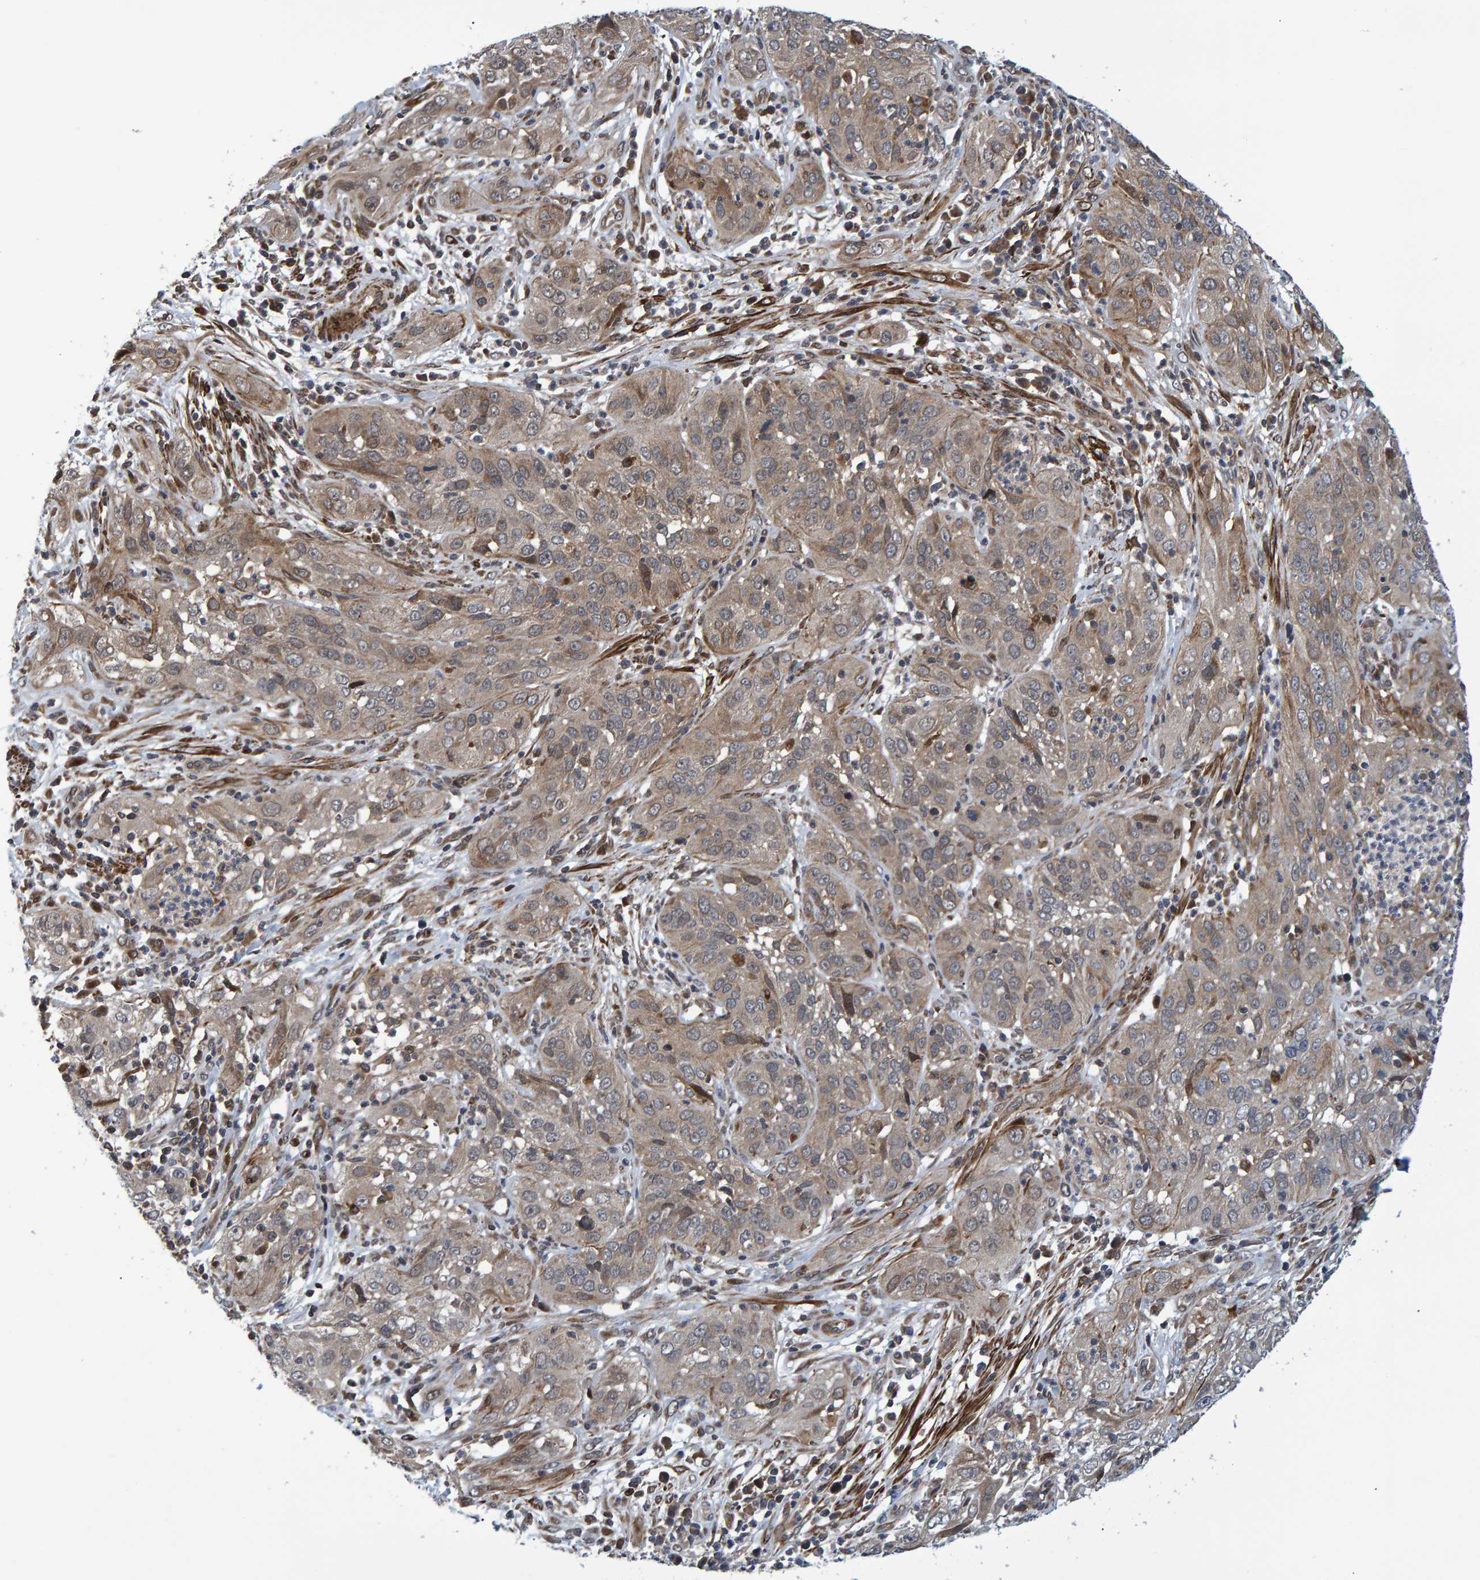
{"staining": {"intensity": "weak", "quantity": ">75%", "location": "cytoplasmic/membranous"}, "tissue": "cervical cancer", "cell_type": "Tumor cells", "image_type": "cancer", "snomed": [{"axis": "morphology", "description": "Squamous cell carcinoma, NOS"}, {"axis": "topography", "description": "Cervix"}], "caption": "Immunohistochemistry histopathology image of neoplastic tissue: human cervical squamous cell carcinoma stained using immunohistochemistry exhibits low levels of weak protein expression localized specifically in the cytoplasmic/membranous of tumor cells, appearing as a cytoplasmic/membranous brown color.", "gene": "ATP6V1H", "patient": {"sex": "female", "age": 32}}